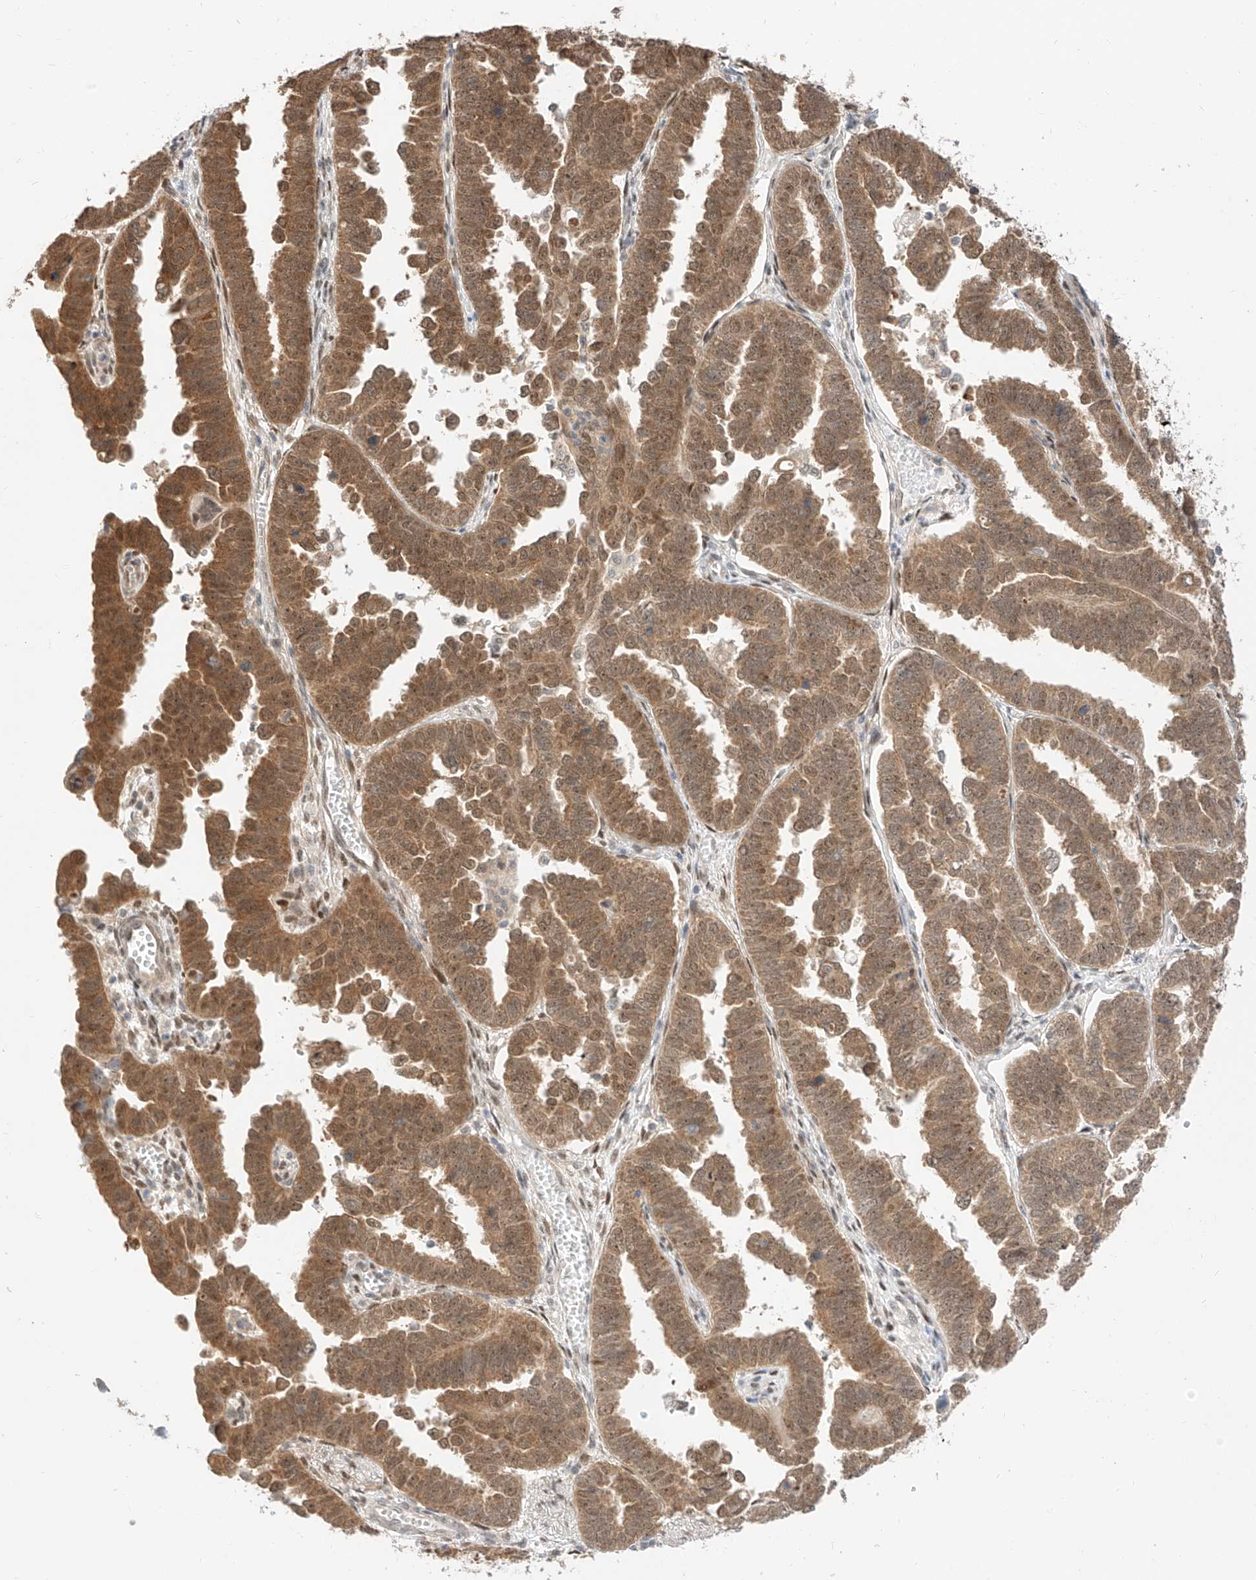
{"staining": {"intensity": "moderate", "quantity": ">75%", "location": "cytoplasmic/membranous,nuclear"}, "tissue": "endometrial cancer", "cell_type": "Tumor cells", "image_type": "cancer", "snomed": [{"axis": "morphology", "description": "Adenocarcinoma, NOS"}, {"axis": "topography", "description": "Endometrium"}], "caption": "The photomicrograph reveals staining of adenocarcinoma (endometrial), revealing moderate cytoplasmic/membranous and nuclear protein expression (brown color) within tumor cells.", "gene": "EIF4H", "patient": {"sex": "female", "age": 75}}